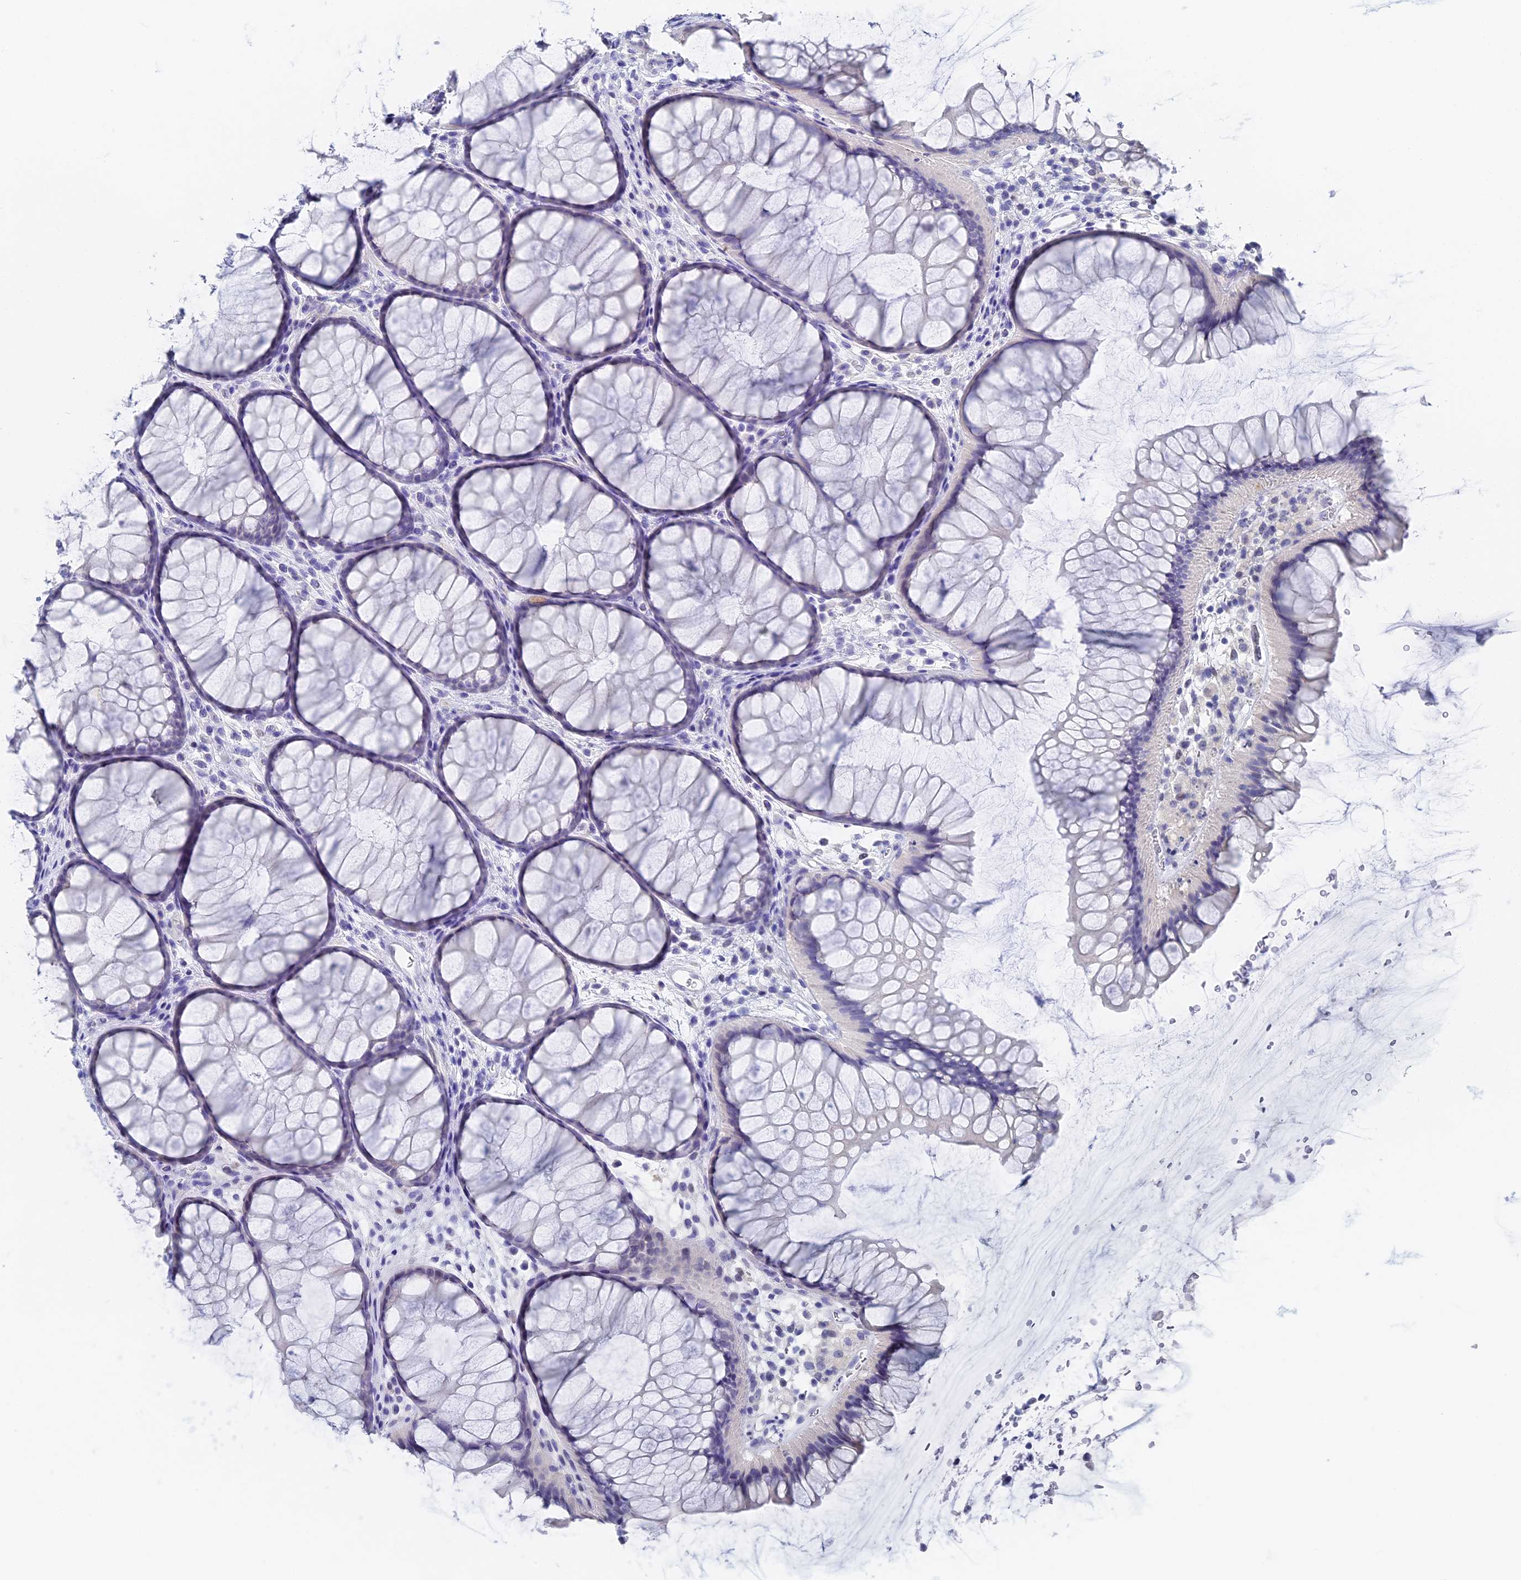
{"staining": {"intensity": "negative", "quantity": "none", "location": "none"}, "tissue": "colon", "cell_type": "Endothelial cells", "image_type": "normal", "snomed": [{"axis": "morphology", "description": "Normal tissue, NOS"}, {"axis": "topography", "description": "Colon"}], "caption": "IHC histopathology image of benign colon: human colon stained with DAB (3,3'-diaminobenzidine) shows no significant protein positivity in endothelial cells.", "gene": "VPS33B", "patient": {"sex": "female", "age": 82}}